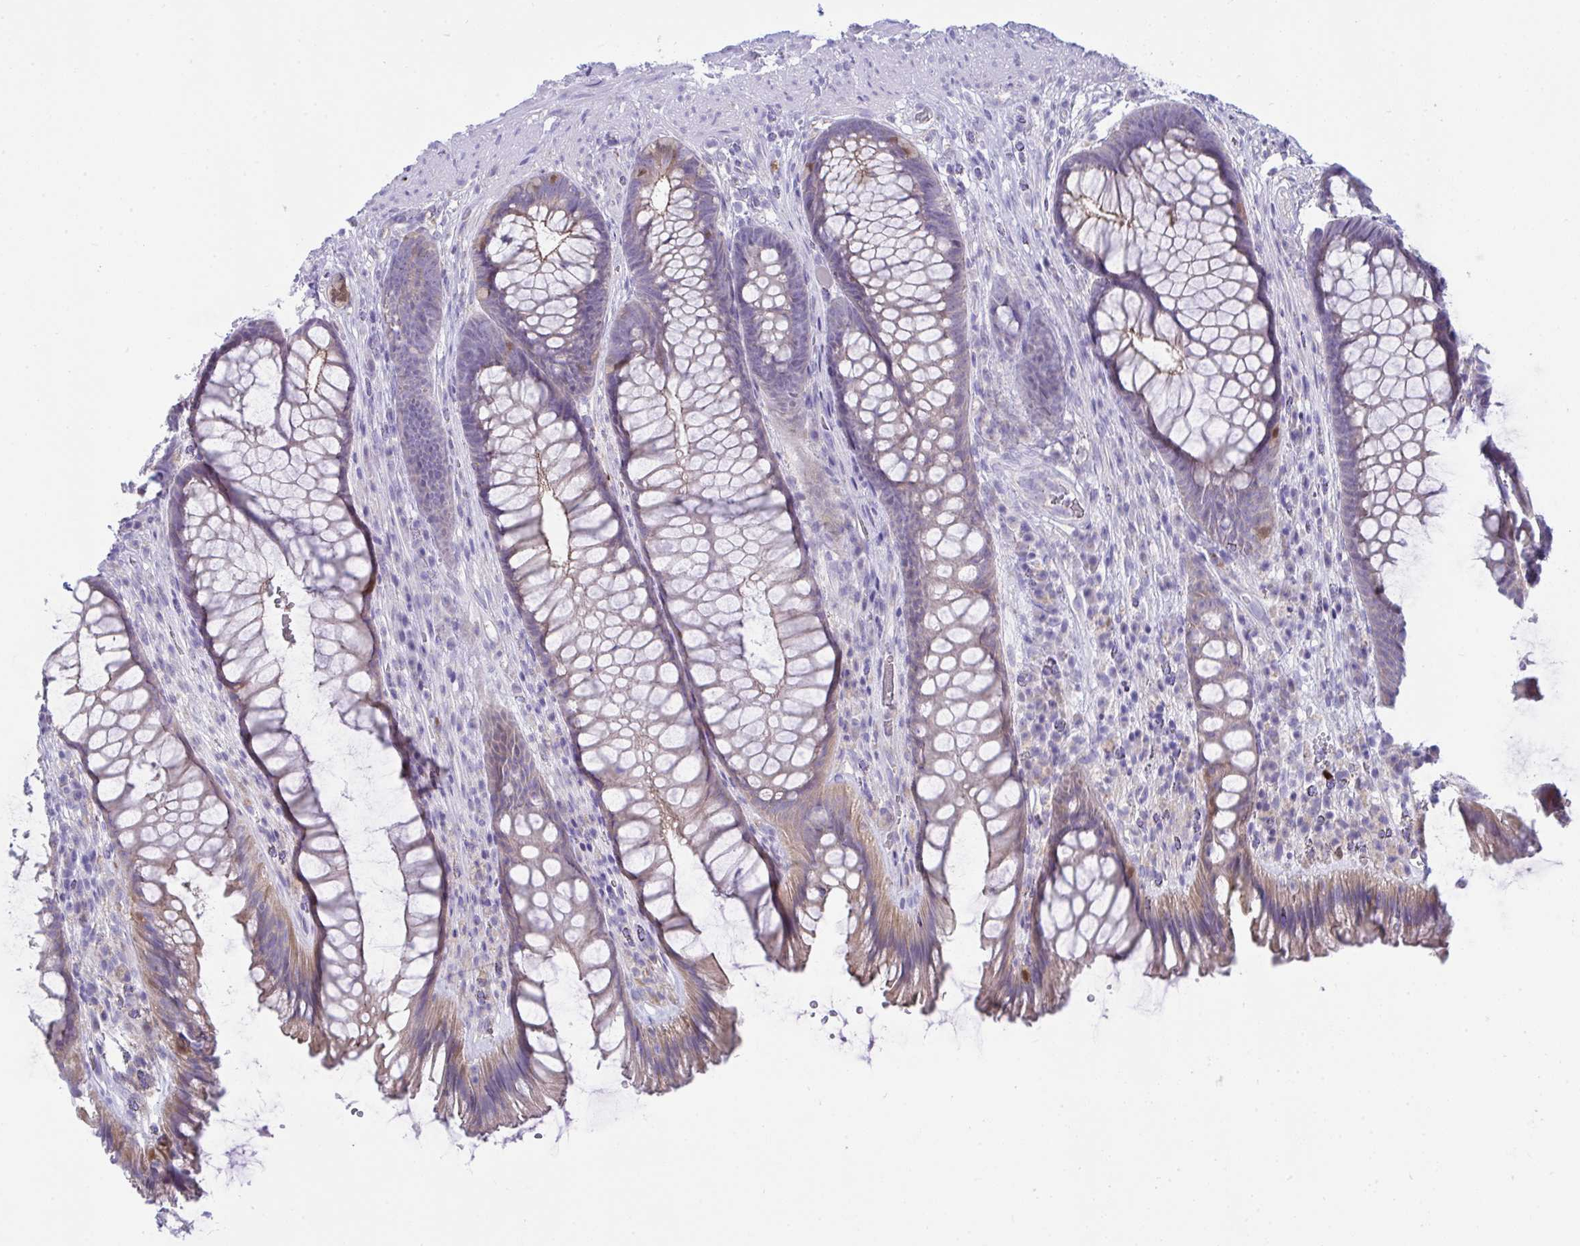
{"staining": {"intensity": "moderate", "quantity": "25%-75%", "location": "cytoplasmic/membranous"}, "tissue": "rectum", "cell_type": "Glandular cells", "image_type": "normal", "snomed": [{"axis": "morphology", "description": "Normal tissue, NOS"}, {"axis": "topography", "description": "Rectum"}], "caption": "Immunohistochemical staining of normal human rectum shows medium levels of moderate cytoplasmic/membranous expression in approximately 25%-75% of glandular cells.", "gene": "PLA2G12B", "patient": {"sex": "male", "age": 53}}